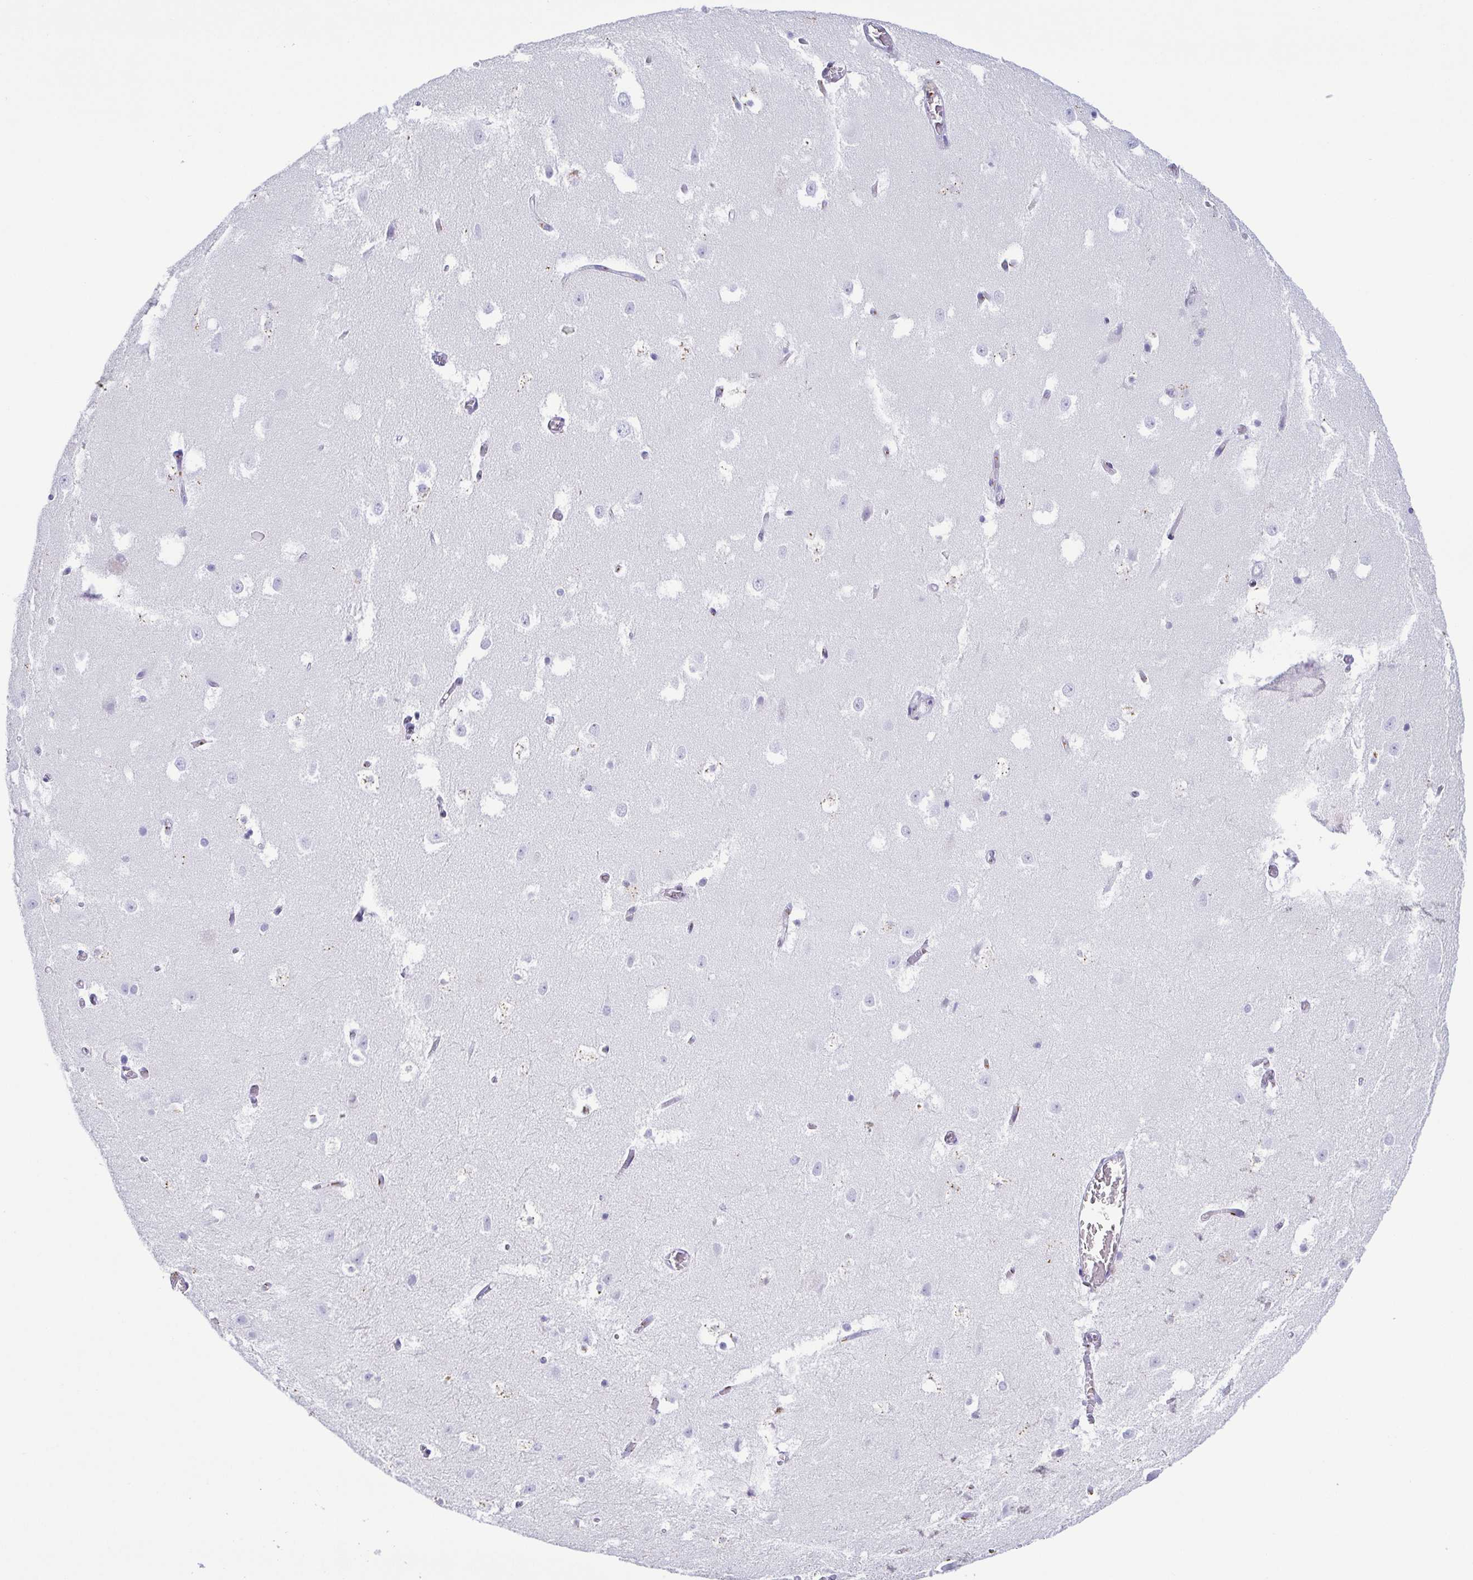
{"staining": {"intensity": "negative", "quantity": "none", "location": "none"}, "tissue": "hippocampus", "cell_type": "Glial cells", "image_type": "normal", "snomed": [{"axis": "morphology", "description": "Normal tissue, NOS"}, {"axis": "topography", "description": "Hippocampus"}], "caption": "Protein analysis of benign hippocampus exhibits no significant expression in glial cells.", "gene": "SULT1B1", "patient": {"sex": "female", "age": 52}}